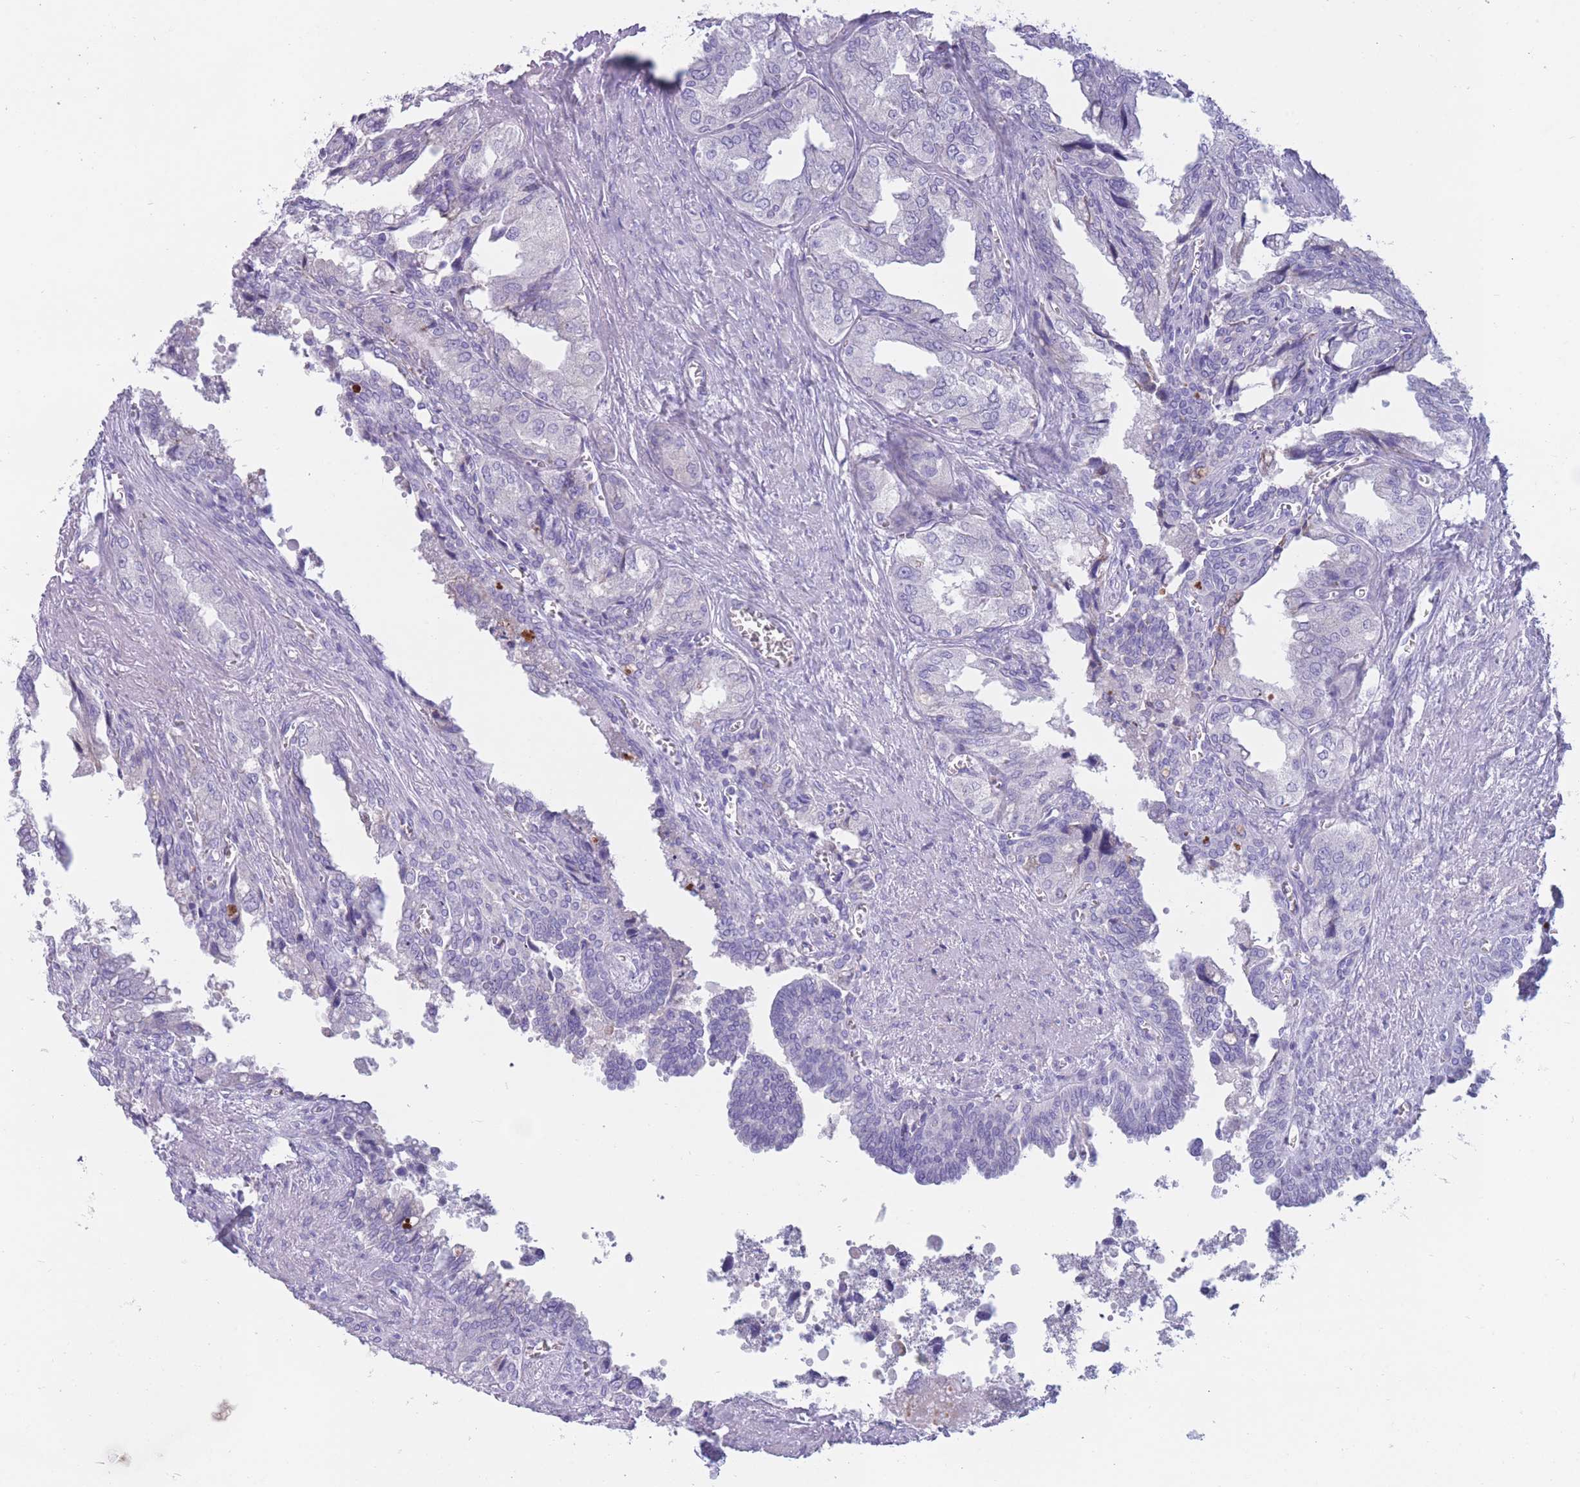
{"staining": {"intensity": "negative", "quantity": "none", "location": "none"}, "tissue": "seminal vesicle", "cell_type": "Glandular cells", "image_type": "normal", "snomed": [{"axis": "morphology", "description": "Normal tissue, NOS"}, {"axis": "topography", "description": "Seminal veicle"}], "caption": "The micrograph displays no significant staining in glandular cells of seminal vesicle. (Brightfield microscopy of DAB IHC at high magnification).", "gene": "COL27A1", "patient": {"sex": "male", "age": 67}}